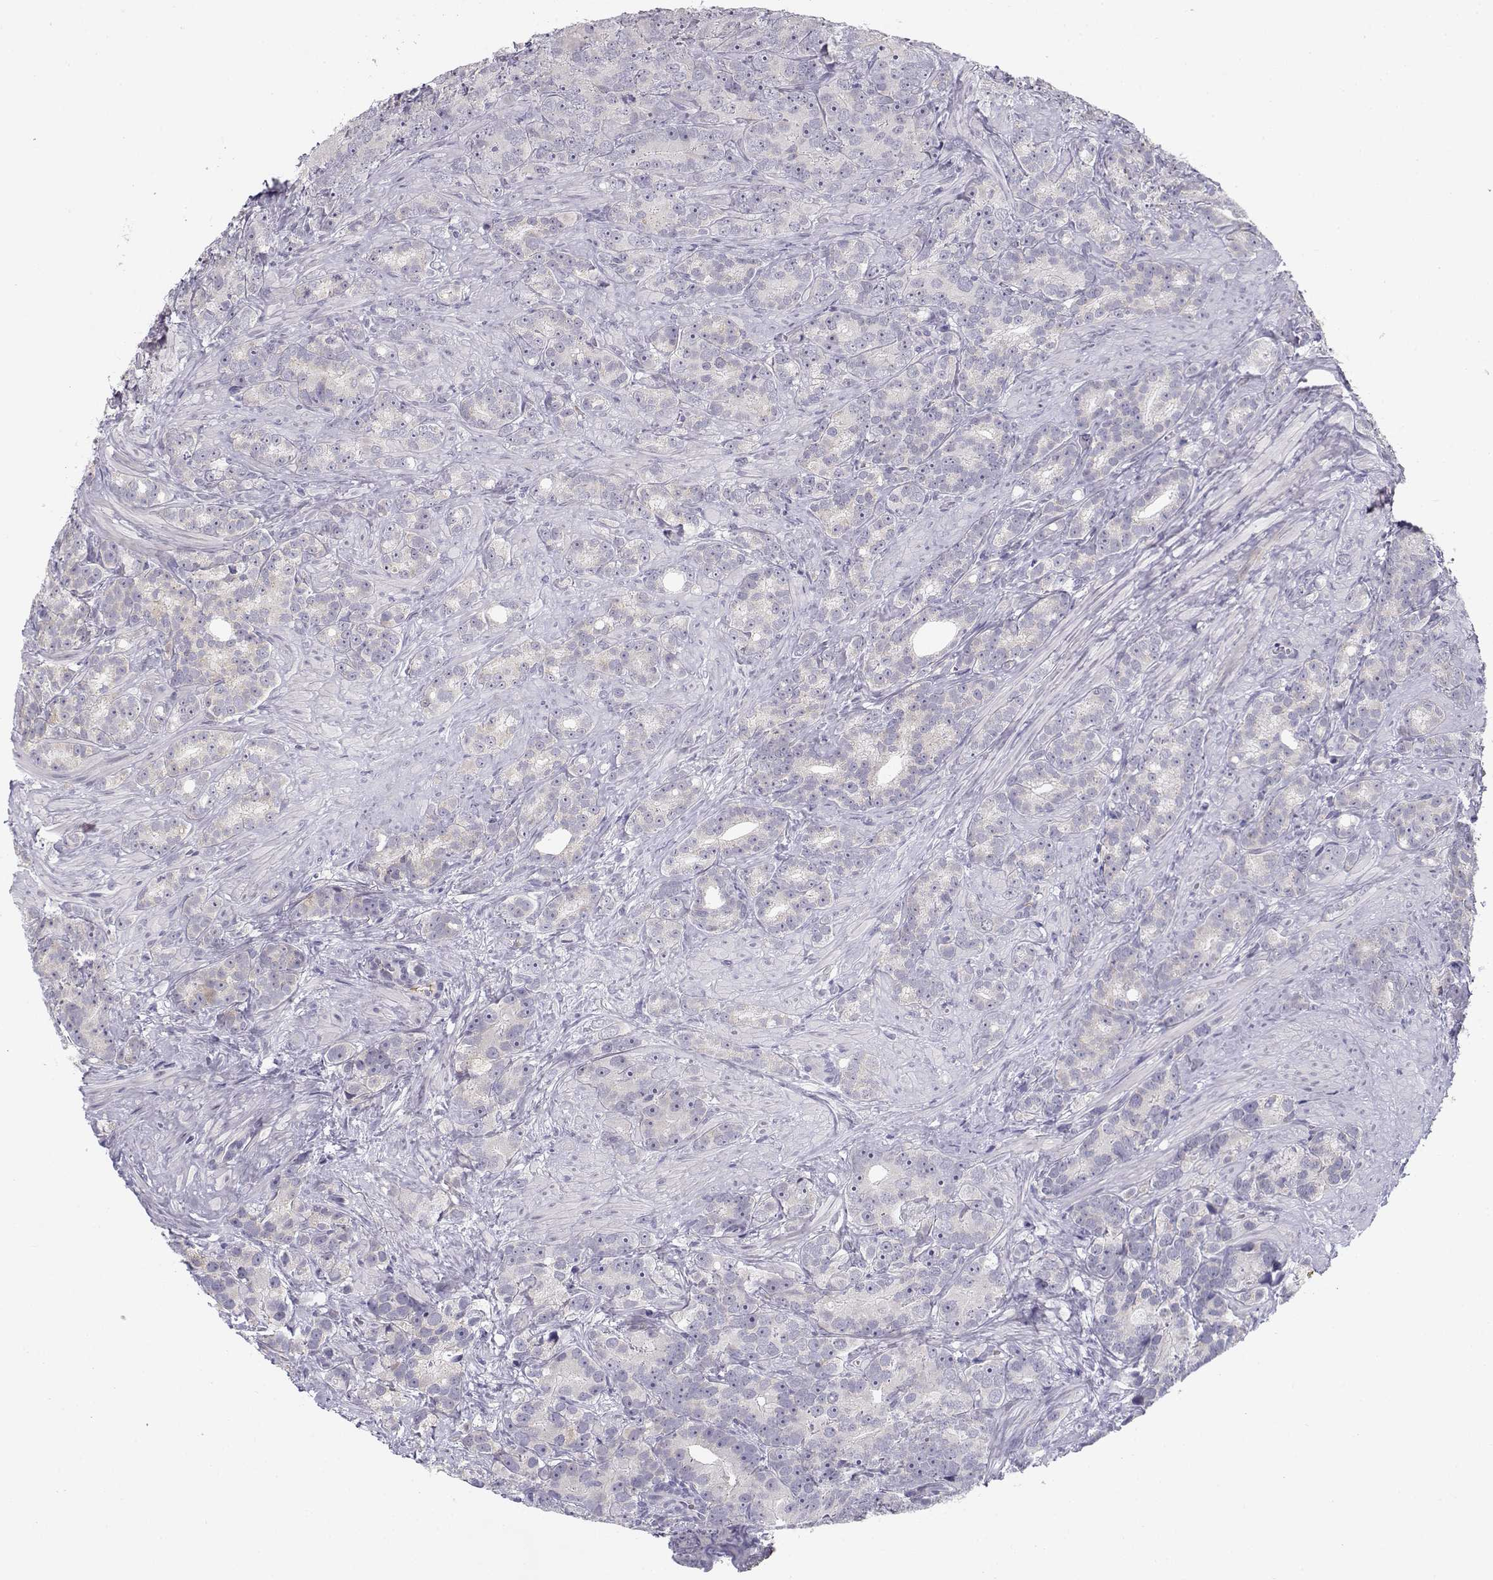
{"staining": {"intensity": "negative", "quantity": "none", "location": "none"}, "tissue": "prostate cancer", "cell_type": "Tumor cells", "image_type": "cancer", "snomed": [{"axis": "morphology", "description": "Adenocarcinoma, High grade"}, {"axis": "topography", "description": "Prostate"}], "caption": "The image reveals no staining of tumor cells in prostate cancer (high-grade adenocarcinoma). (DAB IHC visualized using brightfield microscopy, high magnification).", "gene": "DDX25", "patient": {"sex": "male", "age": 90}}